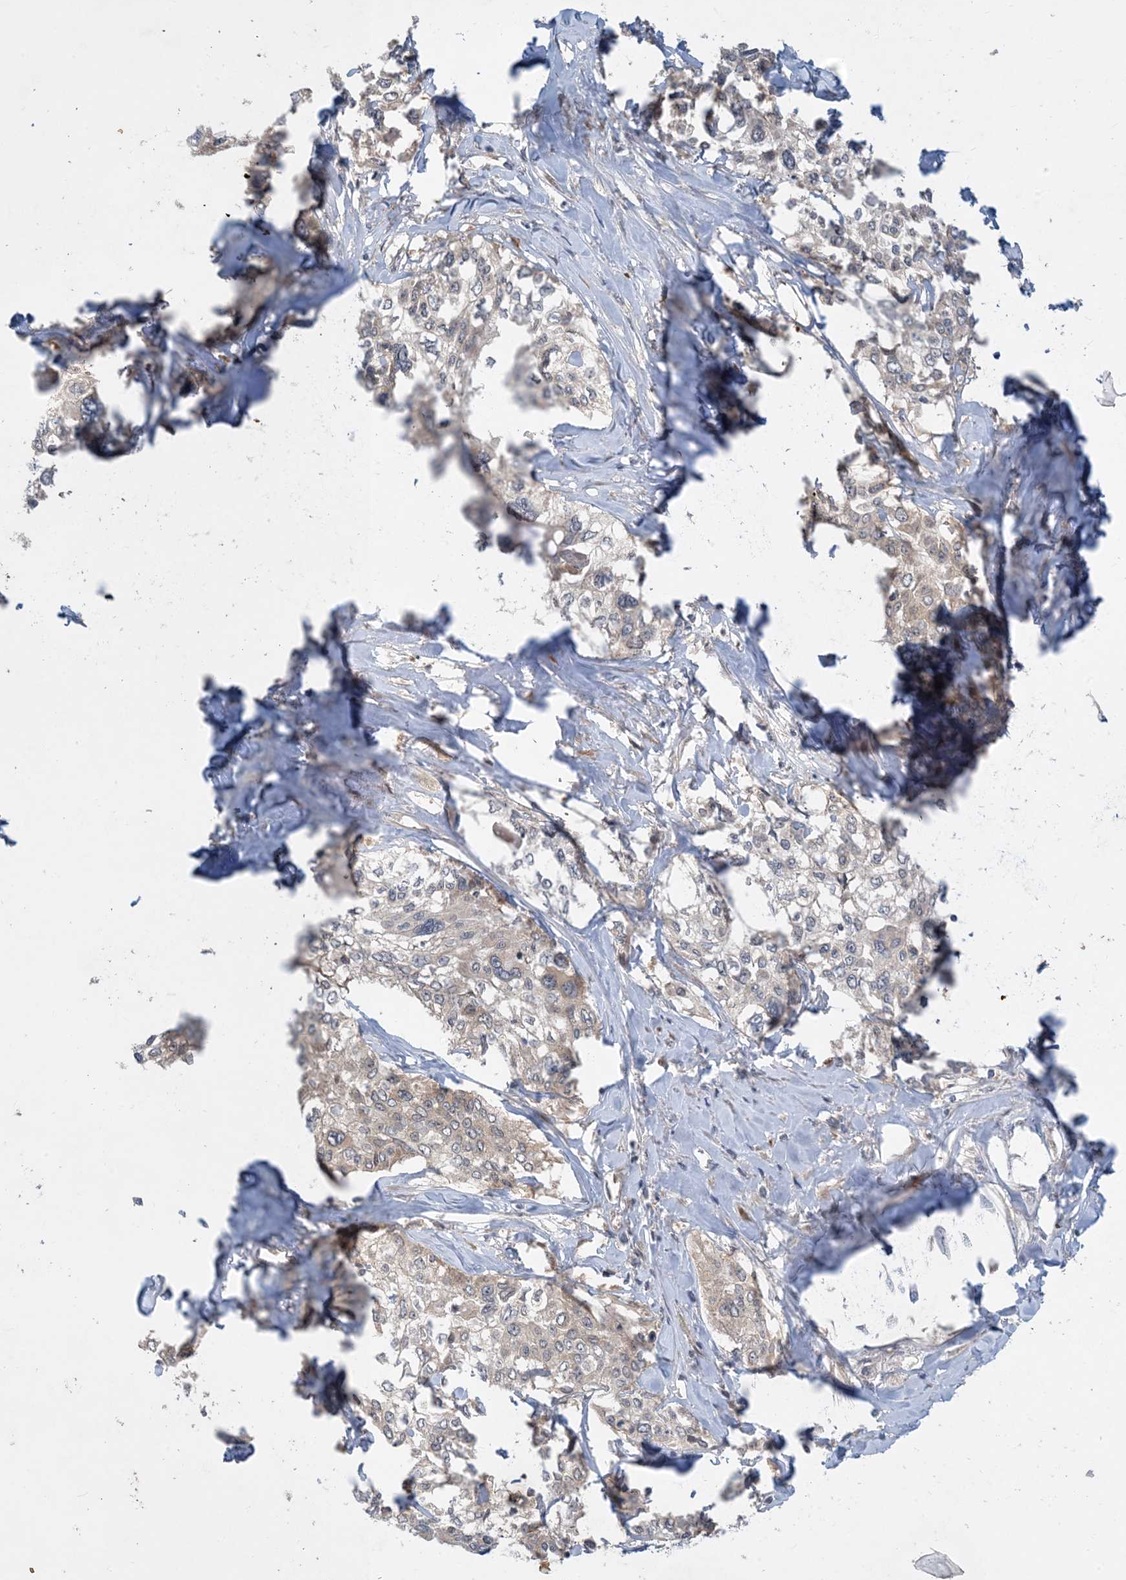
{"staining": {"intensity": "weak", "quantity": "<25%", "location": "cytoplasmic/membranous"}, "tissue": "cervical cancer", "cell_type": "Tumor cells", "image_type": "cancer", "snomed": [{"axis": "morphology", "description": "Squamous cell carcinoma, NOS"}, {"axis": "topography", "description": "Cervix"}], "caption": "Tumor cells show no significant expression in cervical cancer (squamous cell carcinoma). (Stains: DAB (3,3'-diaminobenzidine) immunohistochemistry (IHC) with hematoxylin counter stain, Microscopy: brightfield microscopy at high magnification).", "gene": "TINAG", "patient": {"sex": "female", "age": 31}}